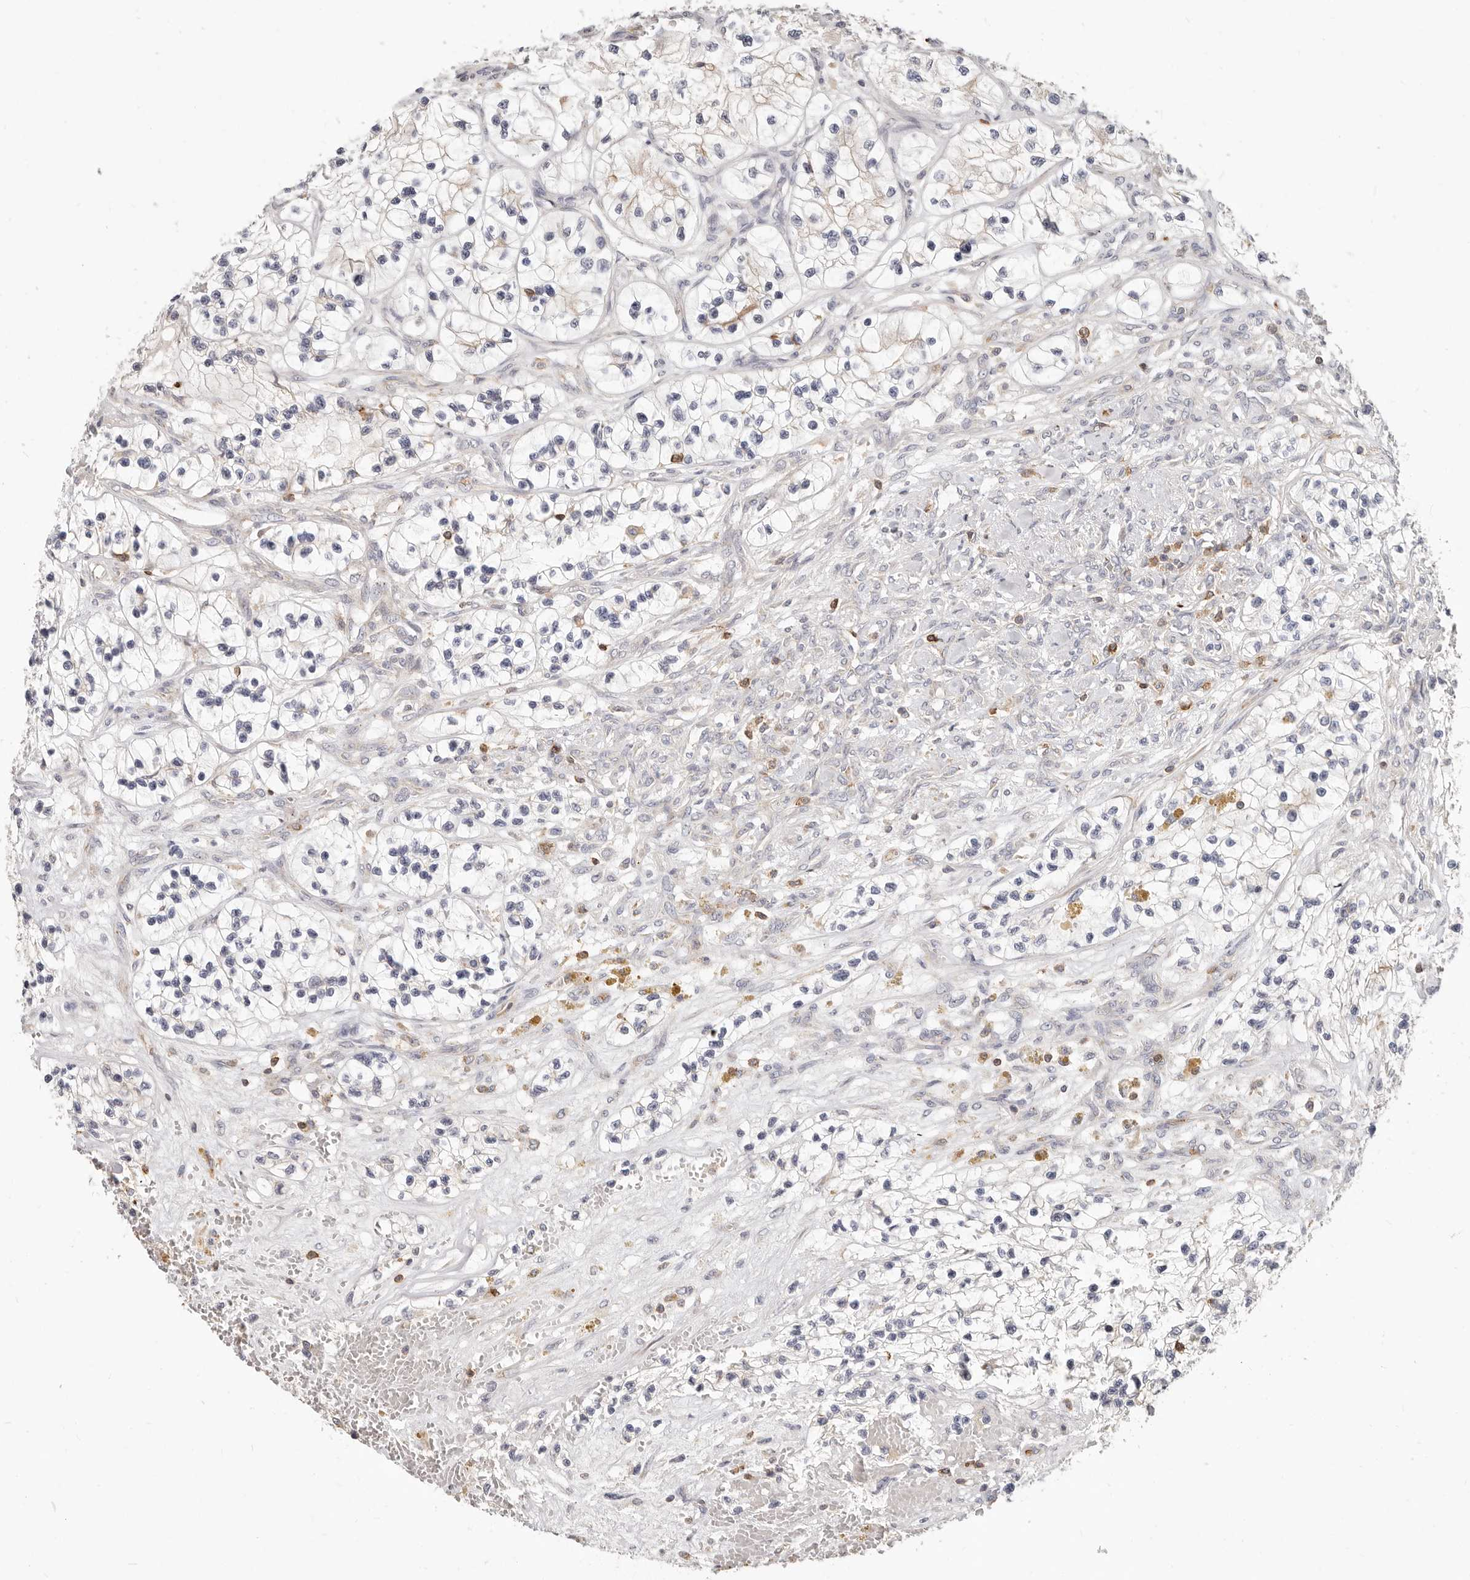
{"staining": {"intensity": "negative", "quantity": "none", "location": "none"}, "tissue": "renal cancer", "cell_type": "Tumor cells", "image_type": "cancer", "snomed": [{"axis": "morphology", "description": "Adenocarcinoma, NOS"}, {"axis": "topography", "description": "Kidney"}], "caption": "Renal cancer was stained to show a protein in brown. There is no significant positivity in tumor cells.", "gene": "TMEM63B", "patient": {"sex": "female", "age": 57}}